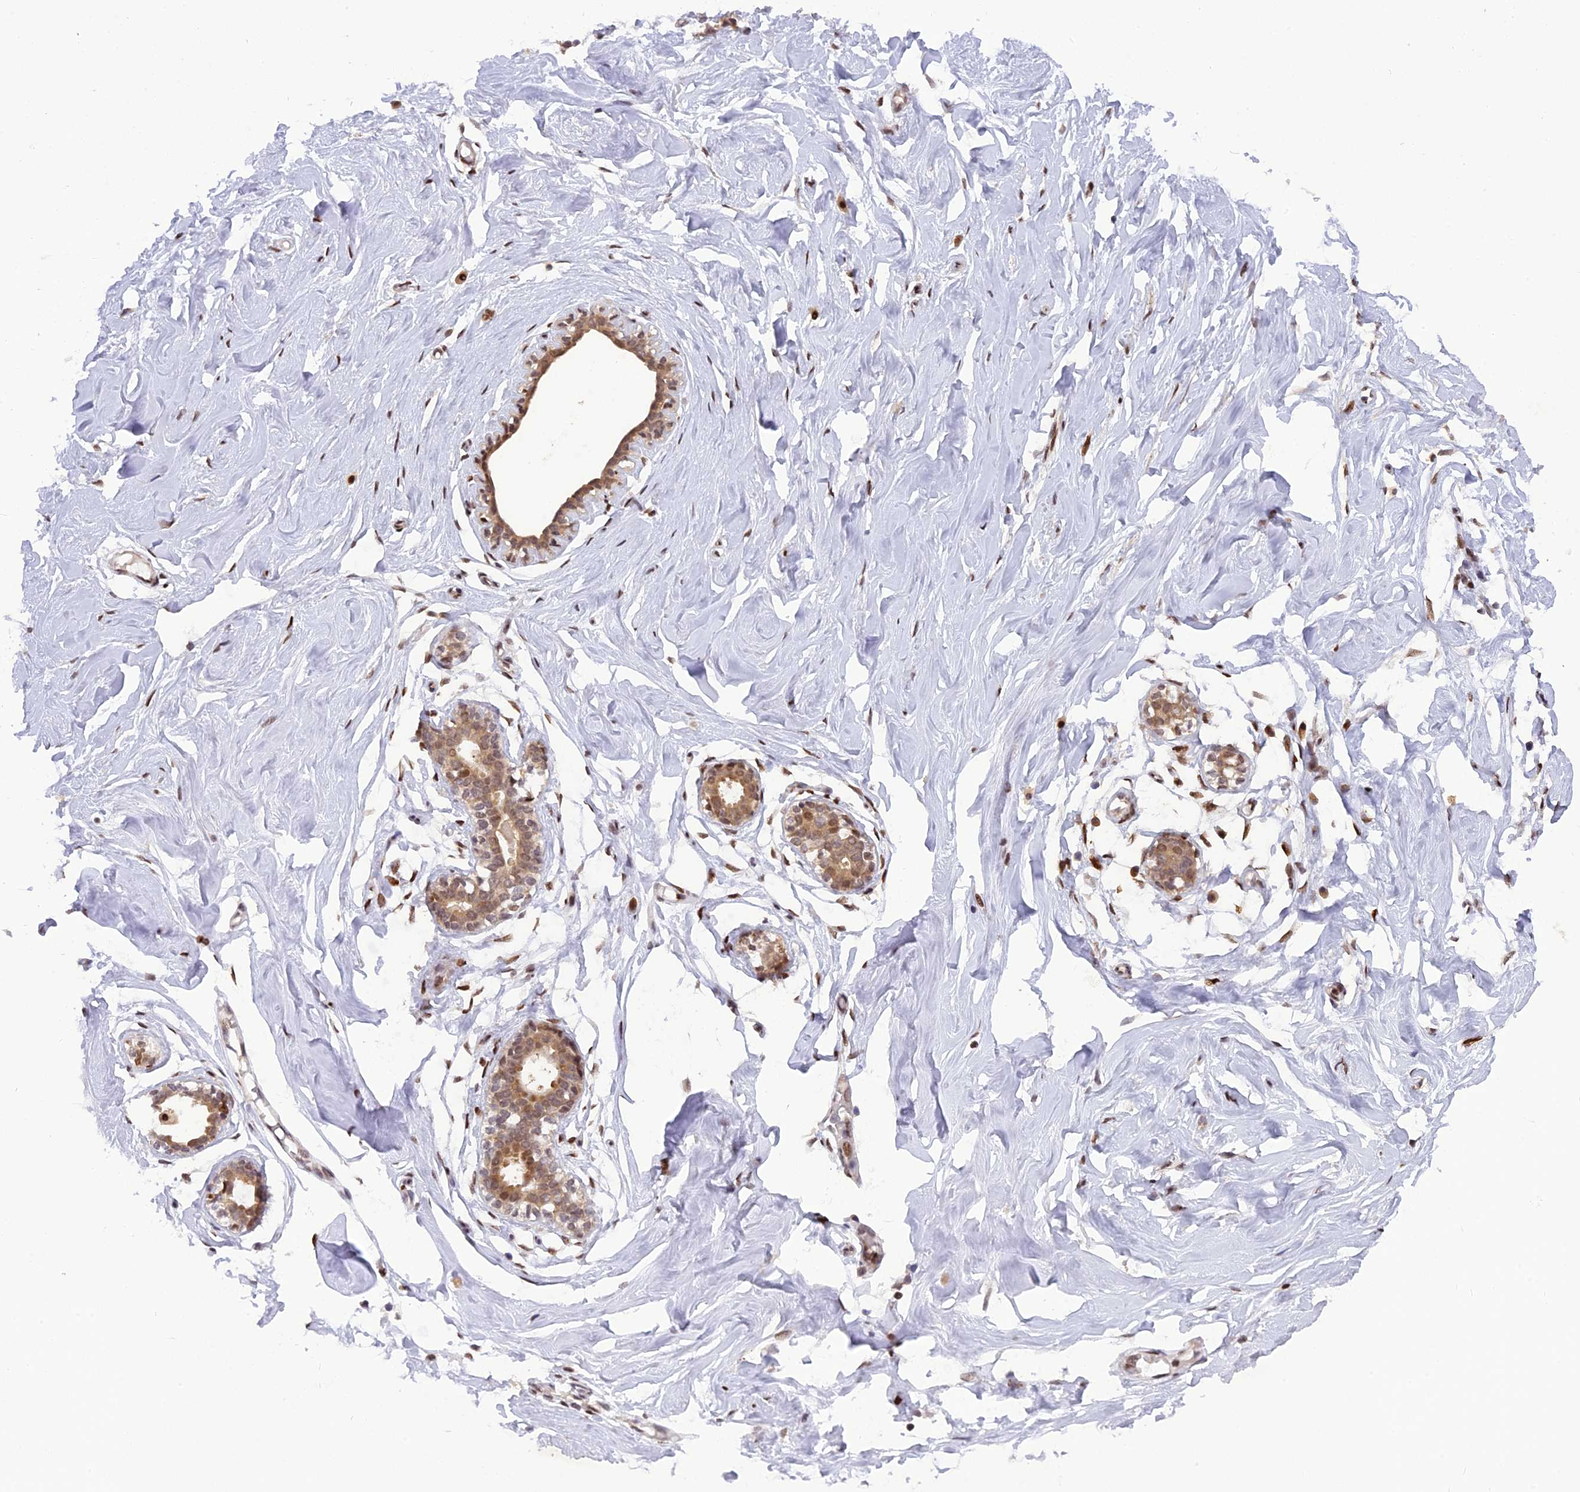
{"staining": {"intensity": "weak", "quantity": ">75%", "location": "nuclear"}, "tissue": "breast", "cell_type": "Adipocytes", "image_type": "normal", "snomed": [{"axis": "morphology", "description": "Normal tissue, NOS"}, {"axis": "morphology", "description": "Adenoma, NOS"}, {"axis": "topography", "description": "Breast"}], "caption": "Normal breast exhibits weak nuclear staining in about >75% of adipocytes, visualized by immunohistochemistry. Nuclei are stained in blue.", "gene": "RABGGTA", "patient": {"sex": "female", "age": 23}}